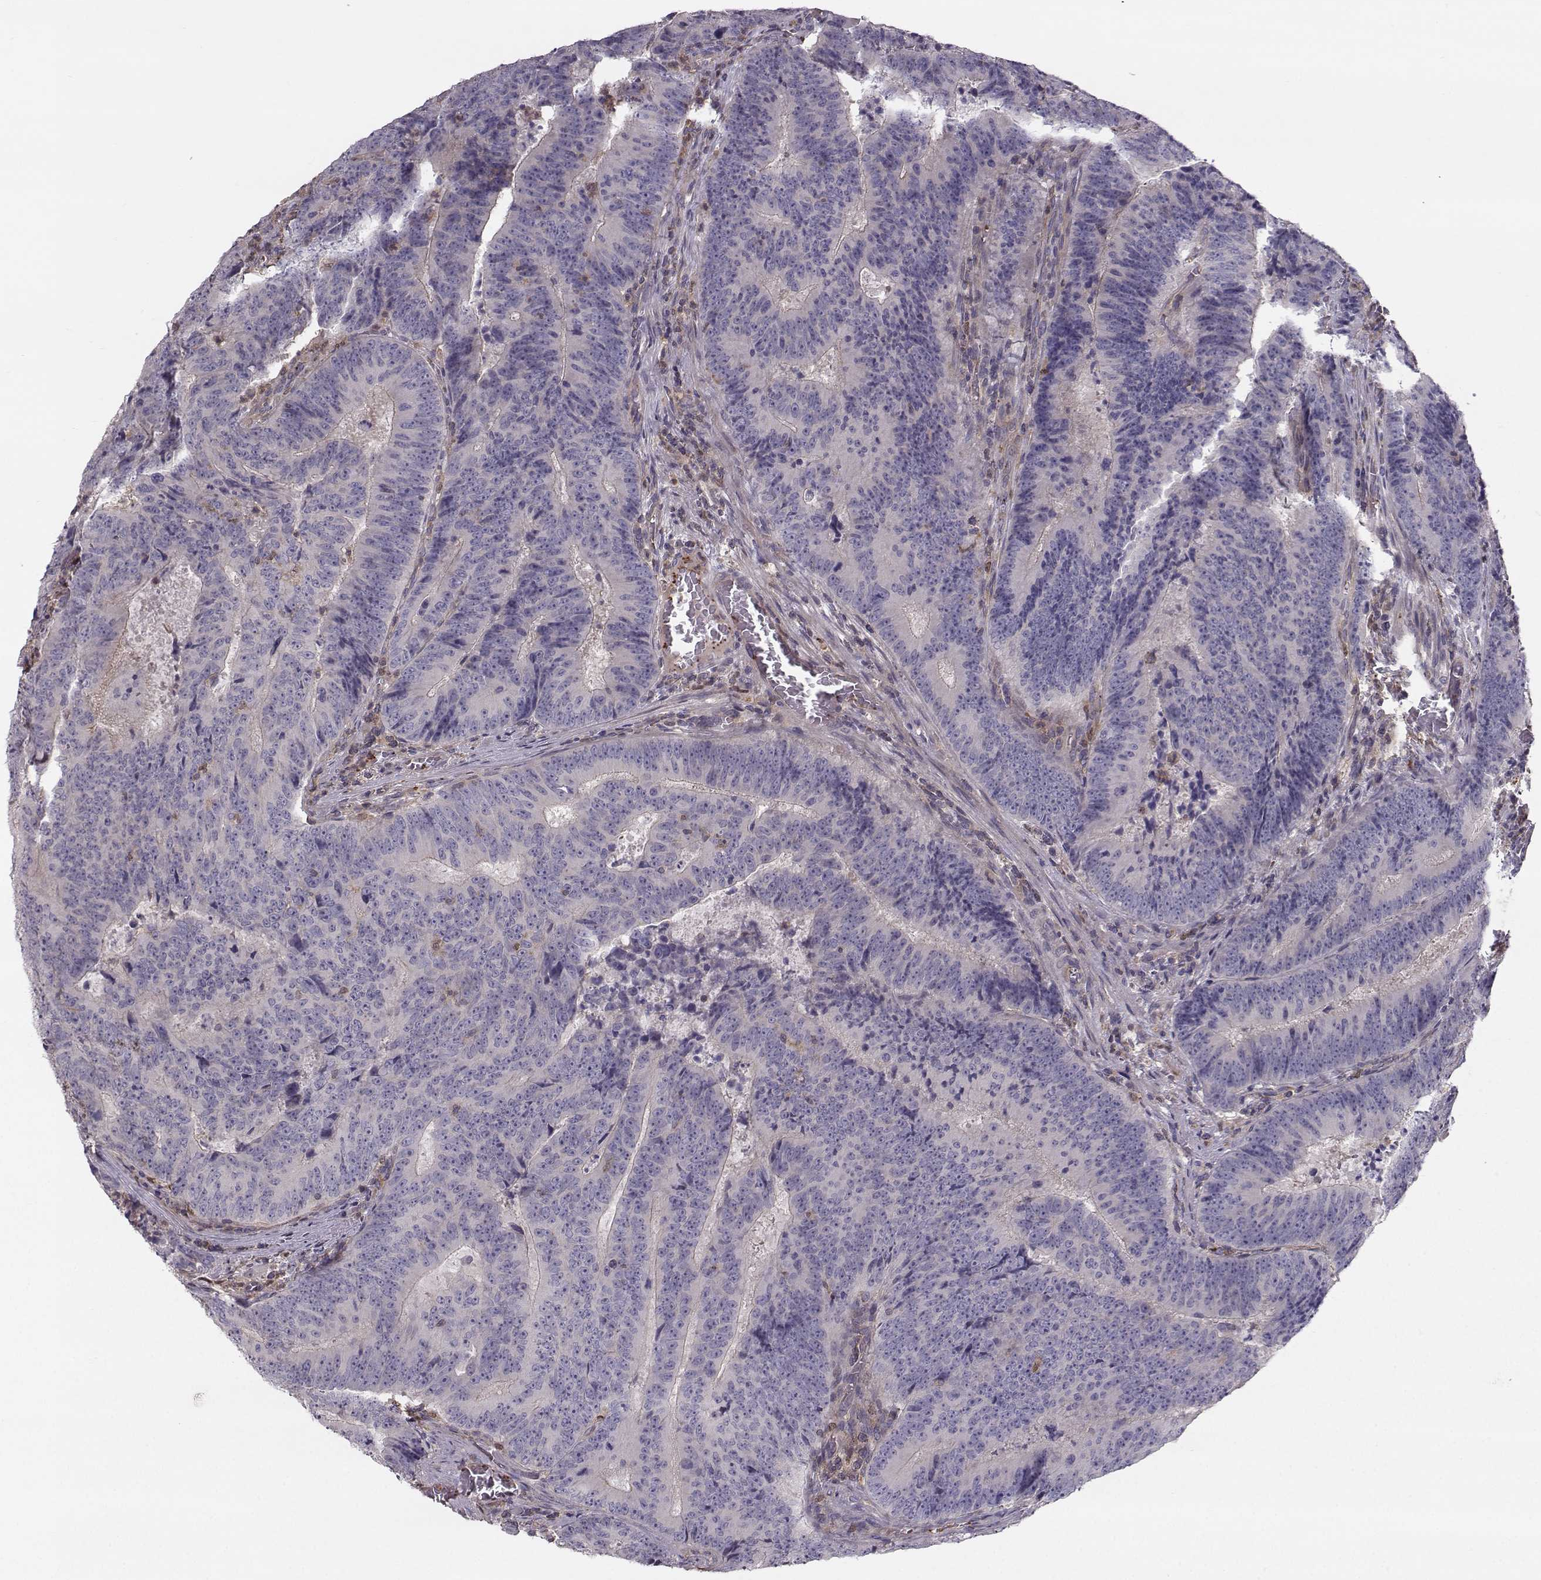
{"staining": {"intensity": "negative", "quantity": "none", "location": "none"}, "tissue": "colorectal cancer", "cell_type": "Tumor cells", "image_type": "cancer", "snomed": [{"axis": "morphology", "description": "Adenocarcinoma, NOS"}, {"axis": "topography", "description": "Colon"}], "caption": "A high-resolution histopathology image shows immunohistochemistry (IHC) staining of adenocarcinoma (colorectal), which reveals no significant expression in tumor cells. The staining was performed using DAB (3,3'-diaminobenzidine) to visualize the protein expression in brown, while the nuclei were stained in blue with hematoxylin (Magnification: 20x).", "gene": "ASB16", "patient": {"sex": "female", "age": 82}}